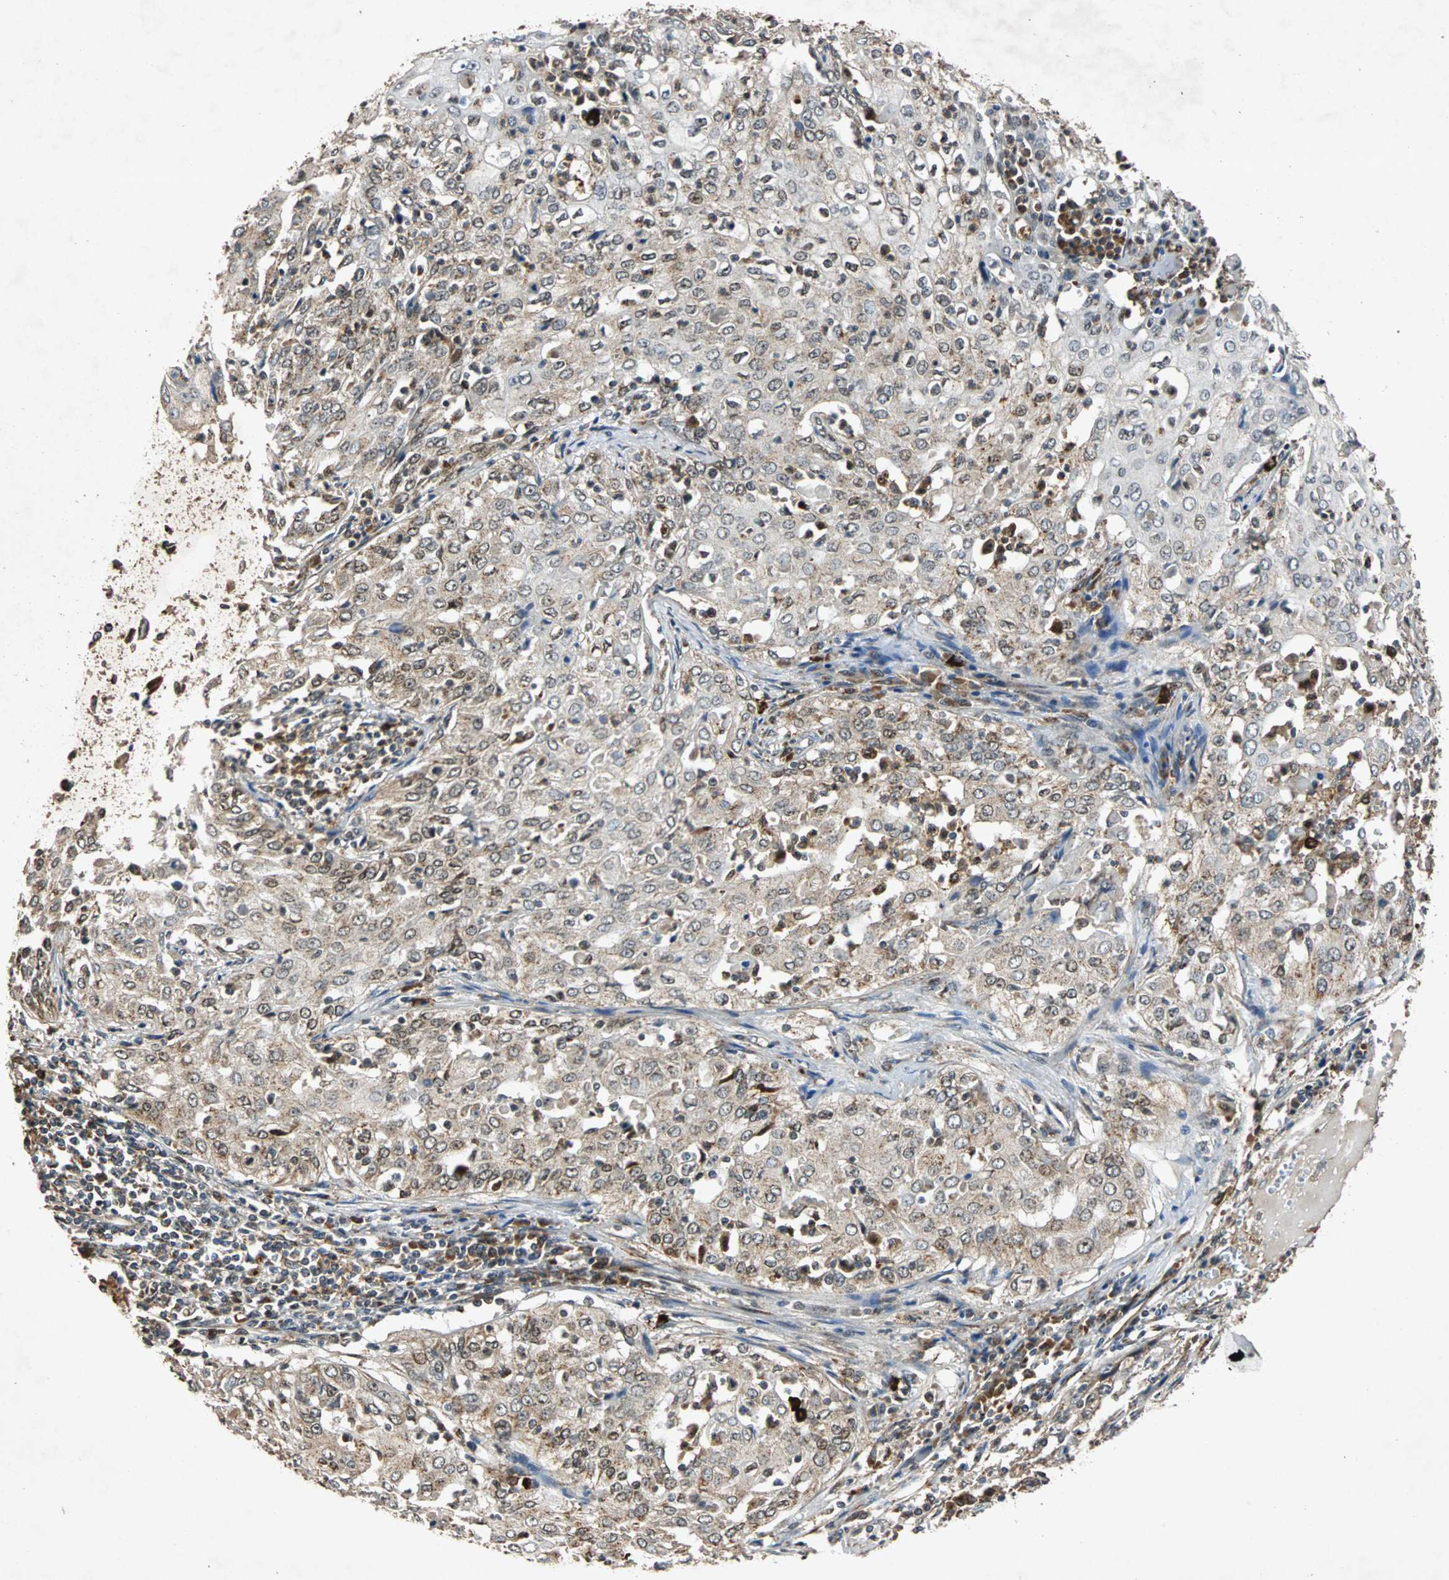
{"staining": {"intensity": "weak", "quantity": "25%-75%", "location": "cytoplasmic/membranous,nuclear"}, "tissue": "cervical cancer", "cell_type": "Tumor cells", "image_type": "cancer", "snomed": [{"axis": "morphology", "description": "Squamous cell carcinoma, NOS"}, {"axis": "topography", "description": "Cervix"}], "caption": "The image reveals immunohistochemical staining of cervical cancer. There is weak cytoplasmic/membranous and nuclear positivity is identified in approximately 25%-75% of tumor cells.", "gene": "USP31", "patient": {"sex": "female", "age": 39}}